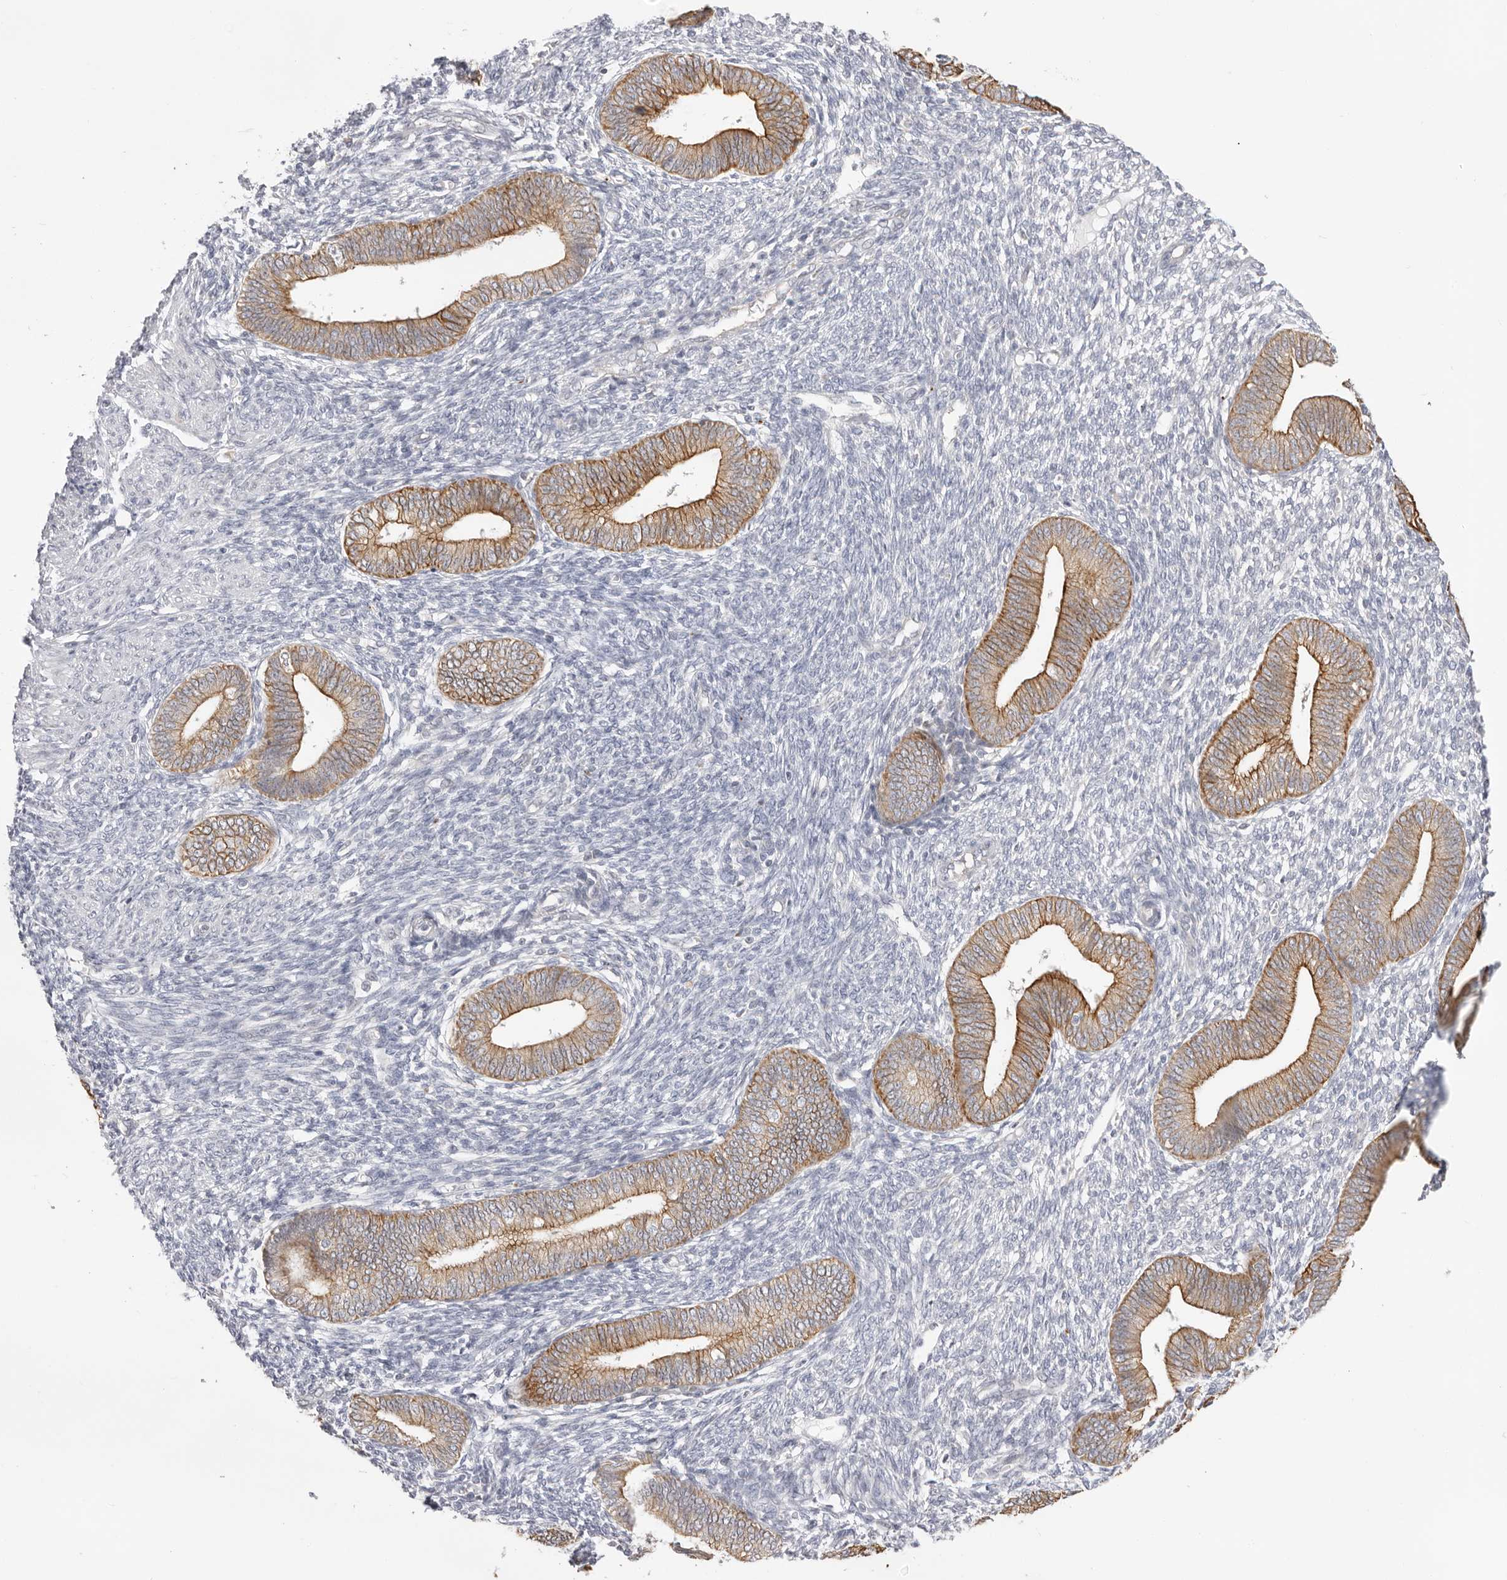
{"staining": {"intensity": "negative", "quantity": "none", "location": "none"}, "tissue": "endometrium", "cell_type": "Cells in endometrial stroma", "image_type": "normal", "snomed": [{"axis": "morphology", "description": "Normal tissue, NOS"}, {"axis": "topography", "description": "Endometrium"}], "caption": "Endometrium stained for a protein using immunohistochemistry (IHC) displays no positivity cells in endometrial stroma.", "gene": "USH1C", "patient": {"sex": "female", "age": 46}}